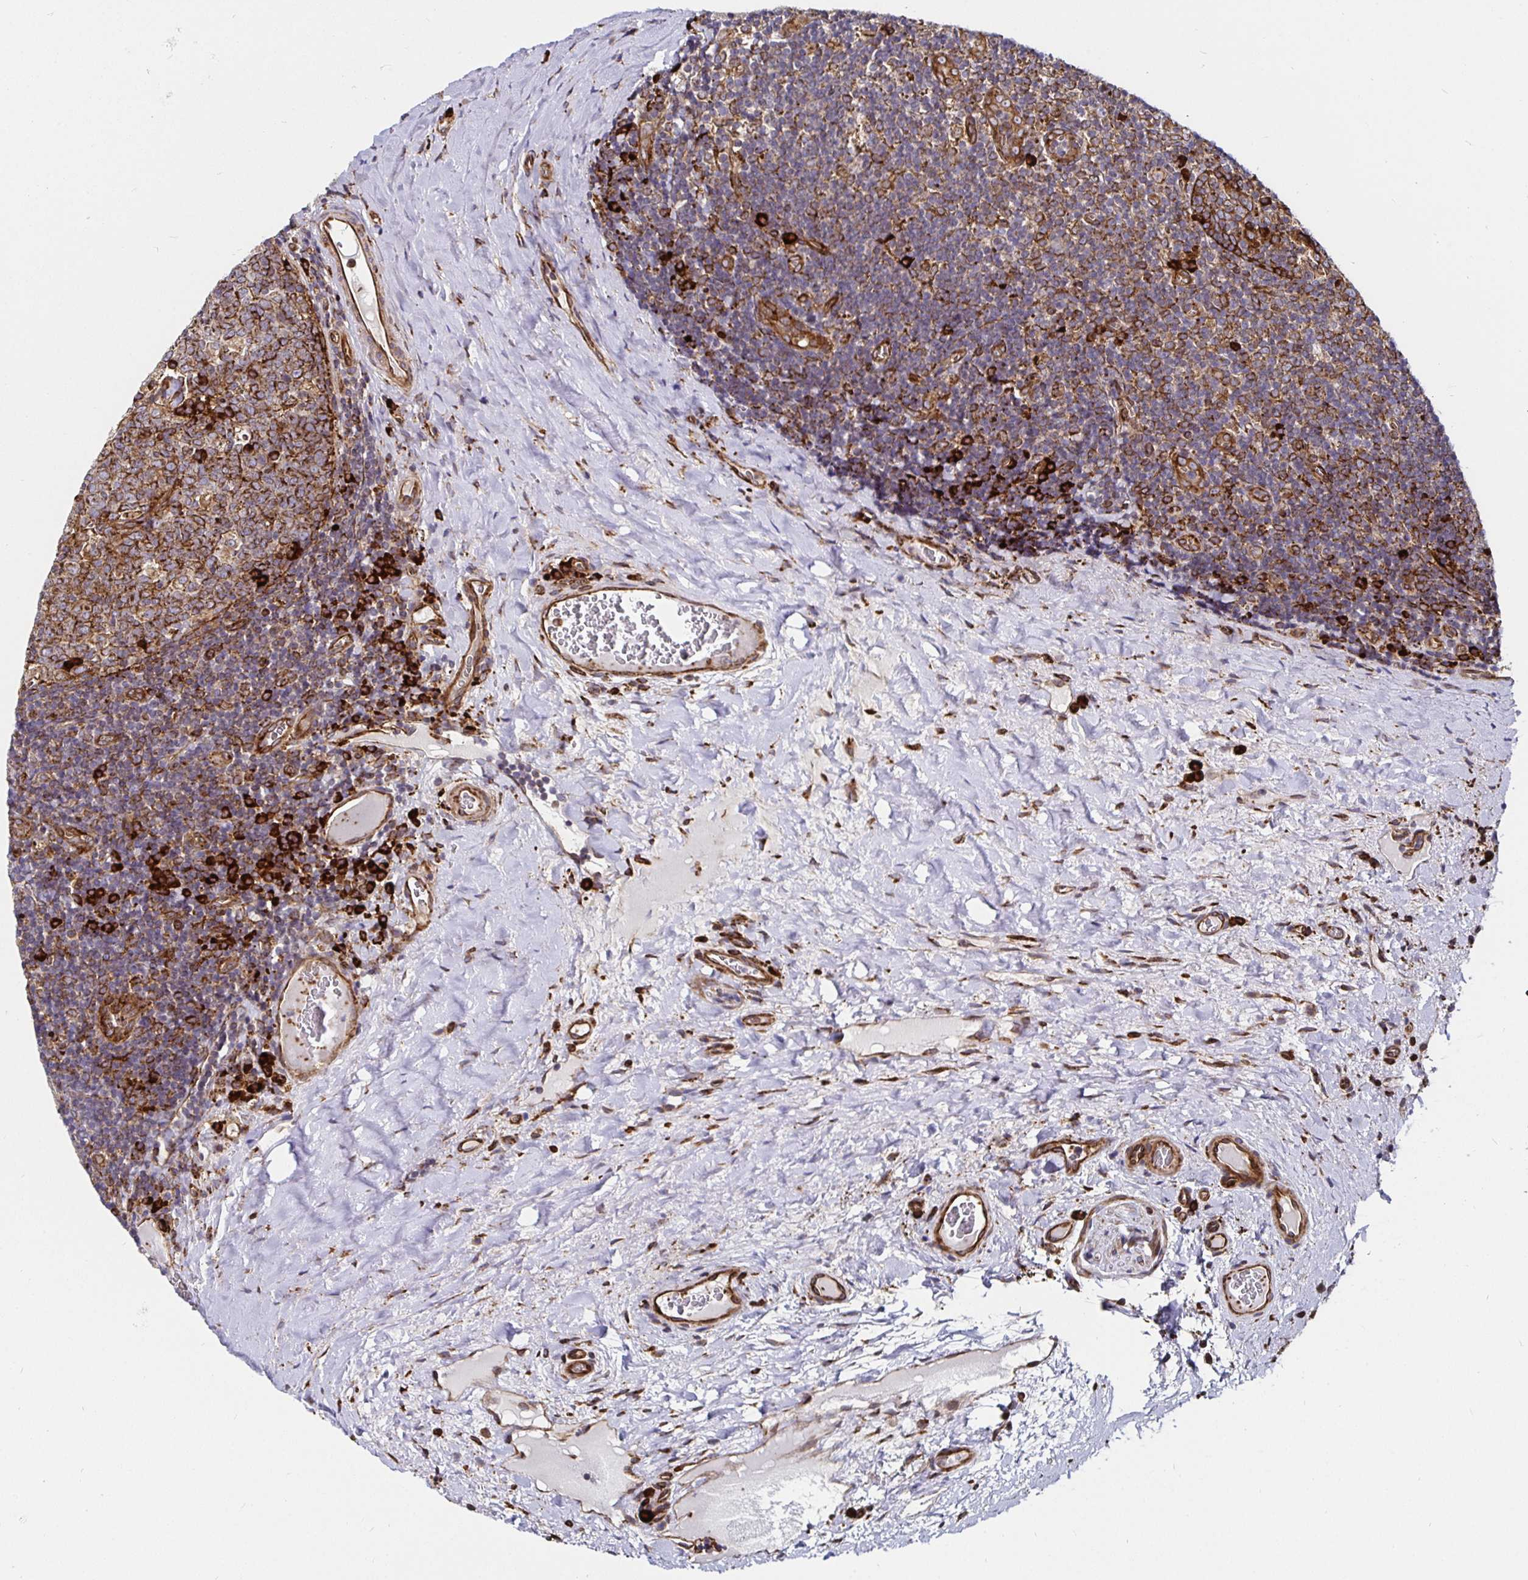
{"staining": {"intensity": "moderate", "quantity": ">75%", "location": "cytoplasmic/membranous"}, "tissue": "tonsil", "cell_type": "Germinal center cells", "image_type": "normal", "snomed": [{"axis": "morphology", "description": "Normal tissue, NOS"}, {"axis": "morphology", "description": "Inflammation, NOS"}, {"axis": "topography", "description": "Tonsil"}], "caption": "Germinal center cells display medium levels of moderate cytoplasmic/membranous positivity in about >75% of cells in benign human tonsil.", "gene": "SMYD3", "patient": {"sex": "female", "age": 31}}